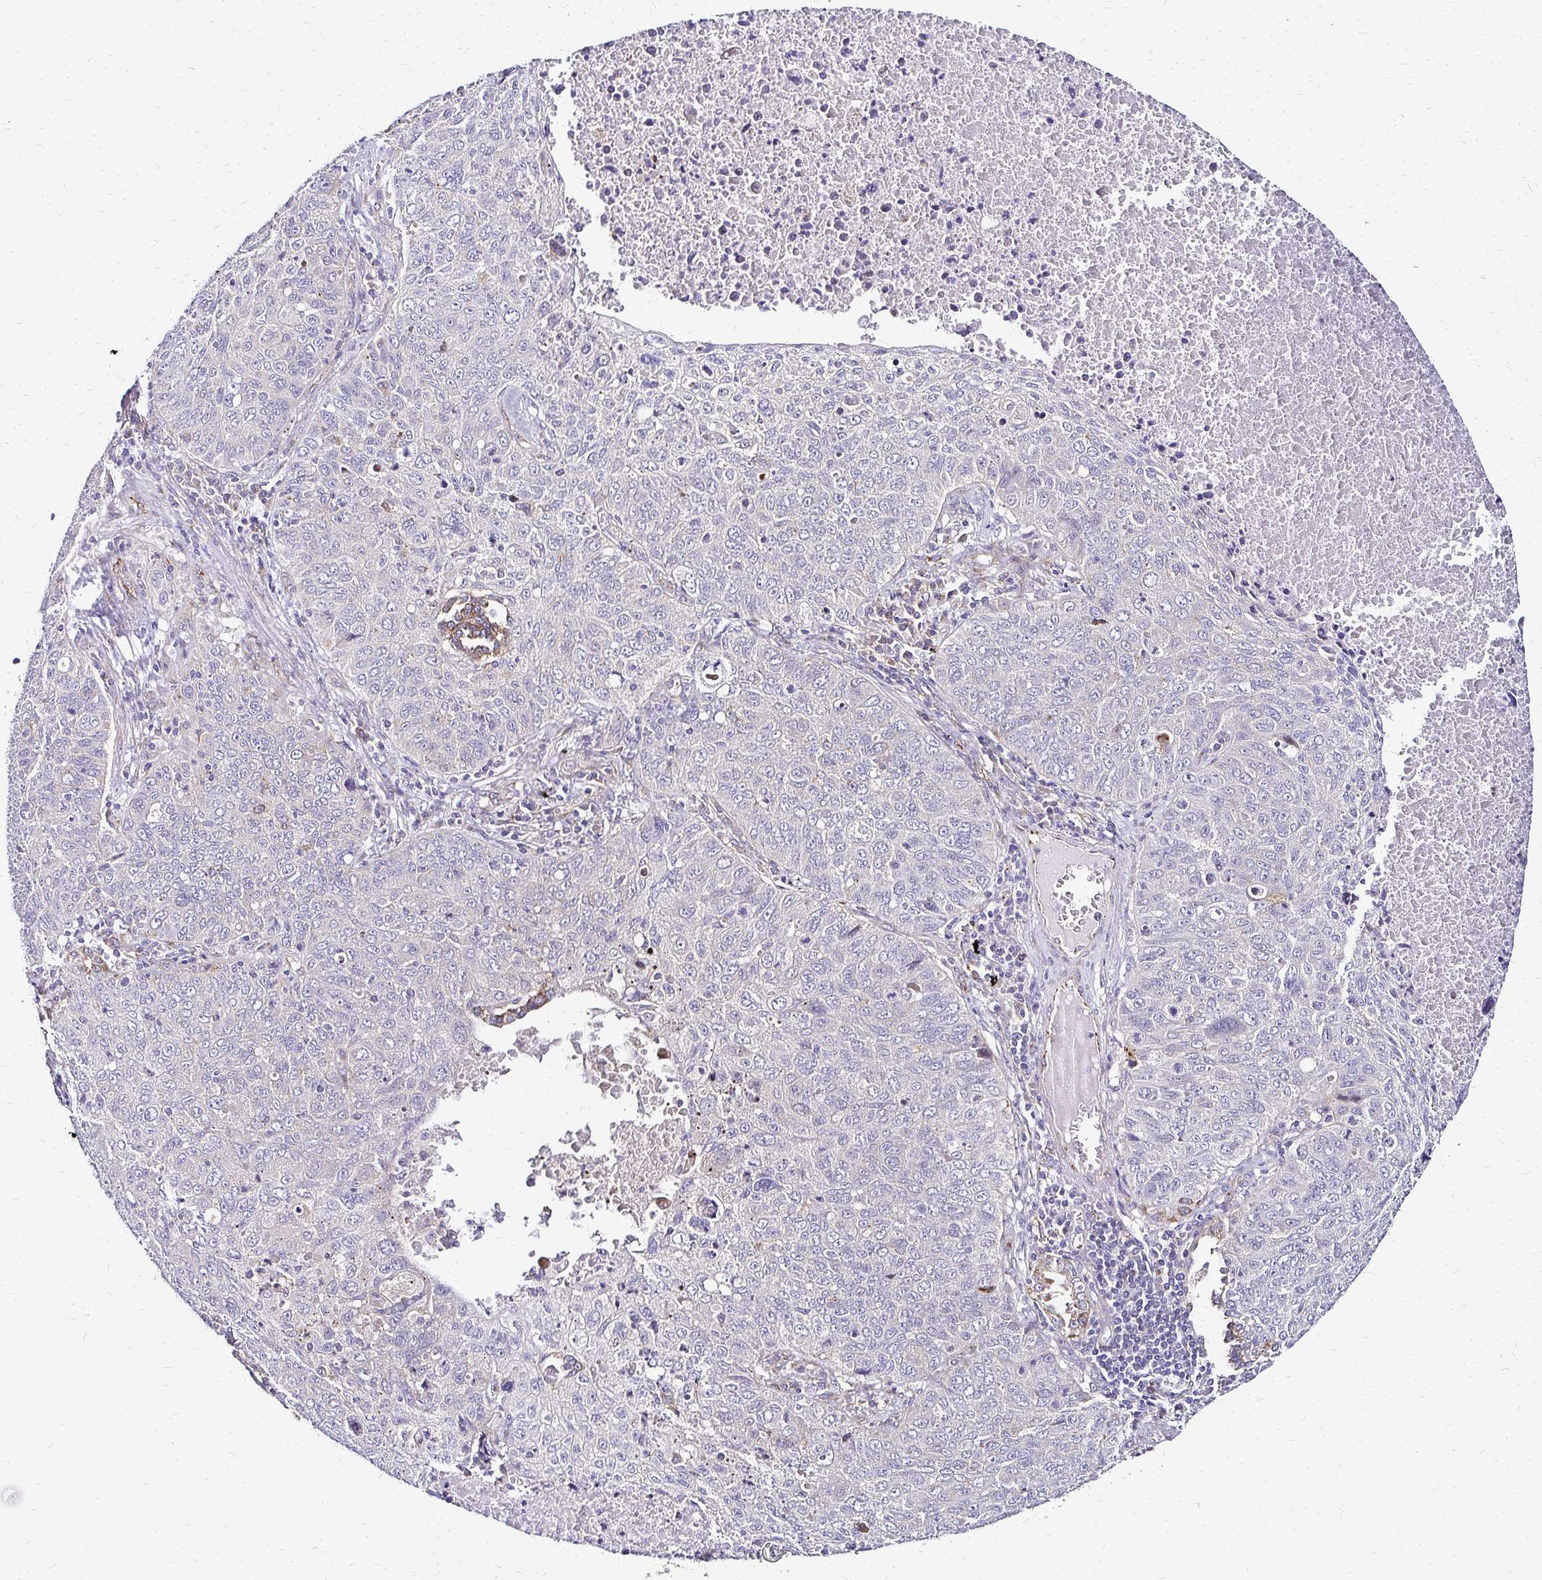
{"staining": {"intensity": "negative", "quantity": "none", "location": "none"}, "tissue": "lung cancer", "cell_type": "Tumor cells", "image_type": "cancer", "snomed": [{"axis": "morphology", "description": "Normal morphology"}, {"axis": "morphology", "description": "Aneuploidy"}, {"axis": "morphology", "description": "Squamous cell carcinoma, NOS"}, {"axis": "topography", "description": "Lymph node"}, {"axis": "topography", "description": "Lung"}], "caption": "Squamous cell carcinoma (lung) stained for a protein using immunohistochemistry (IHC) demonstrates no staining tumor cells.", "gene": "IDUA", "patient": {"sex": "female", "age": 76}}